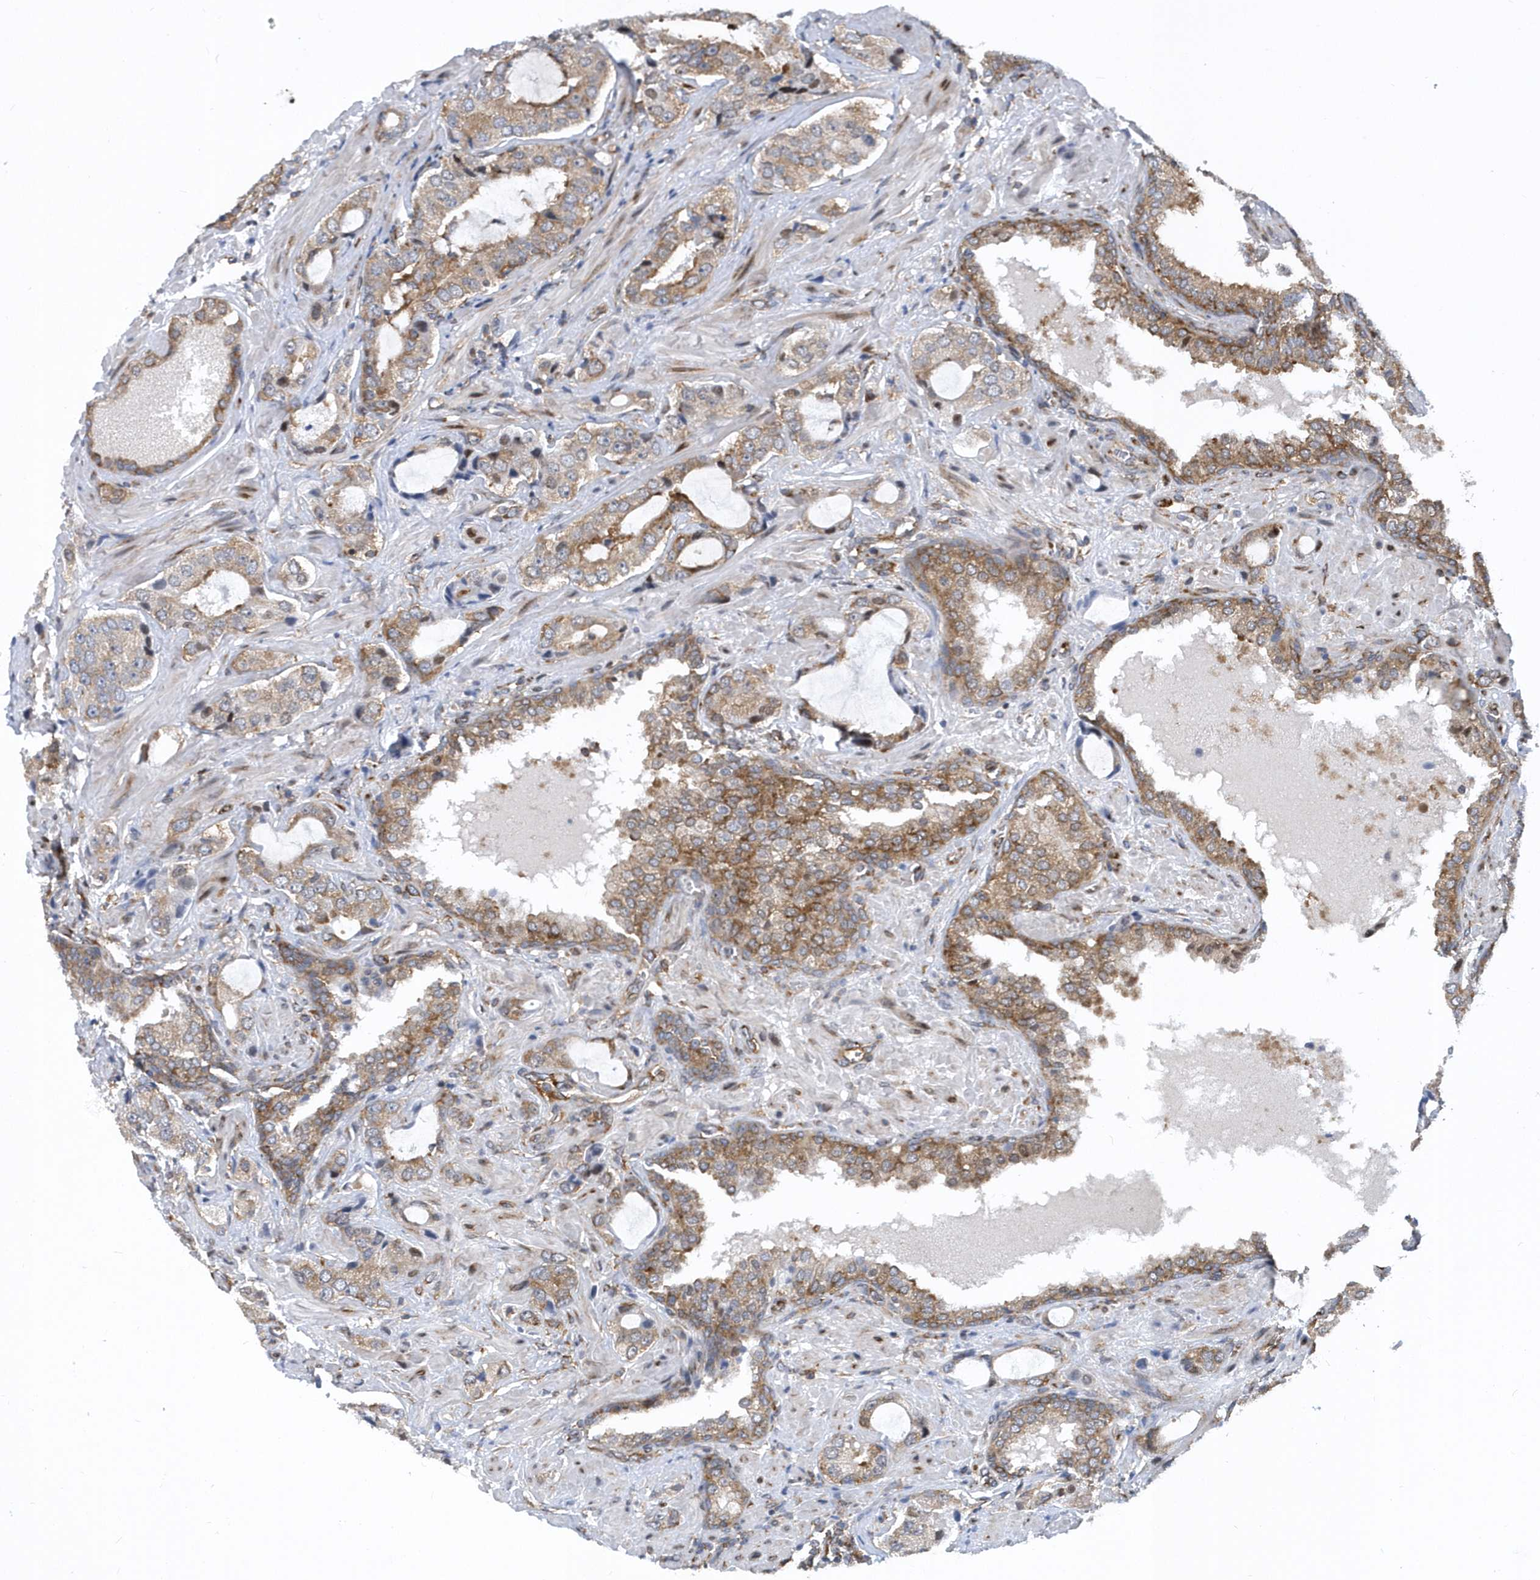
{"staining": {"intensity": "moderate", "quantity": ">75%", "location": "cytoplasmic/membranous"}, "tissue": "prostate cancer", "cell_type": "Tumor cells", "image_type": "cancer", "snomed": [{"axis": "morphology", "description": "Normal tissue, NOS"}, {"axis": "morphology", "description": "Adenocarcinoma, High grade"}, {"axis": "topography", "description": "Prostate"}, {"axis": "topography", "description": "Peripheral nerve tissue"}], "caption": "Brown immunohistochemical staining in prostate cancer exhibits moderate cytoplasmic/membranous expression in about >75% of tumor cells.", "gene": "PHF1", "patient": {"sex": "male", "age": 59}}